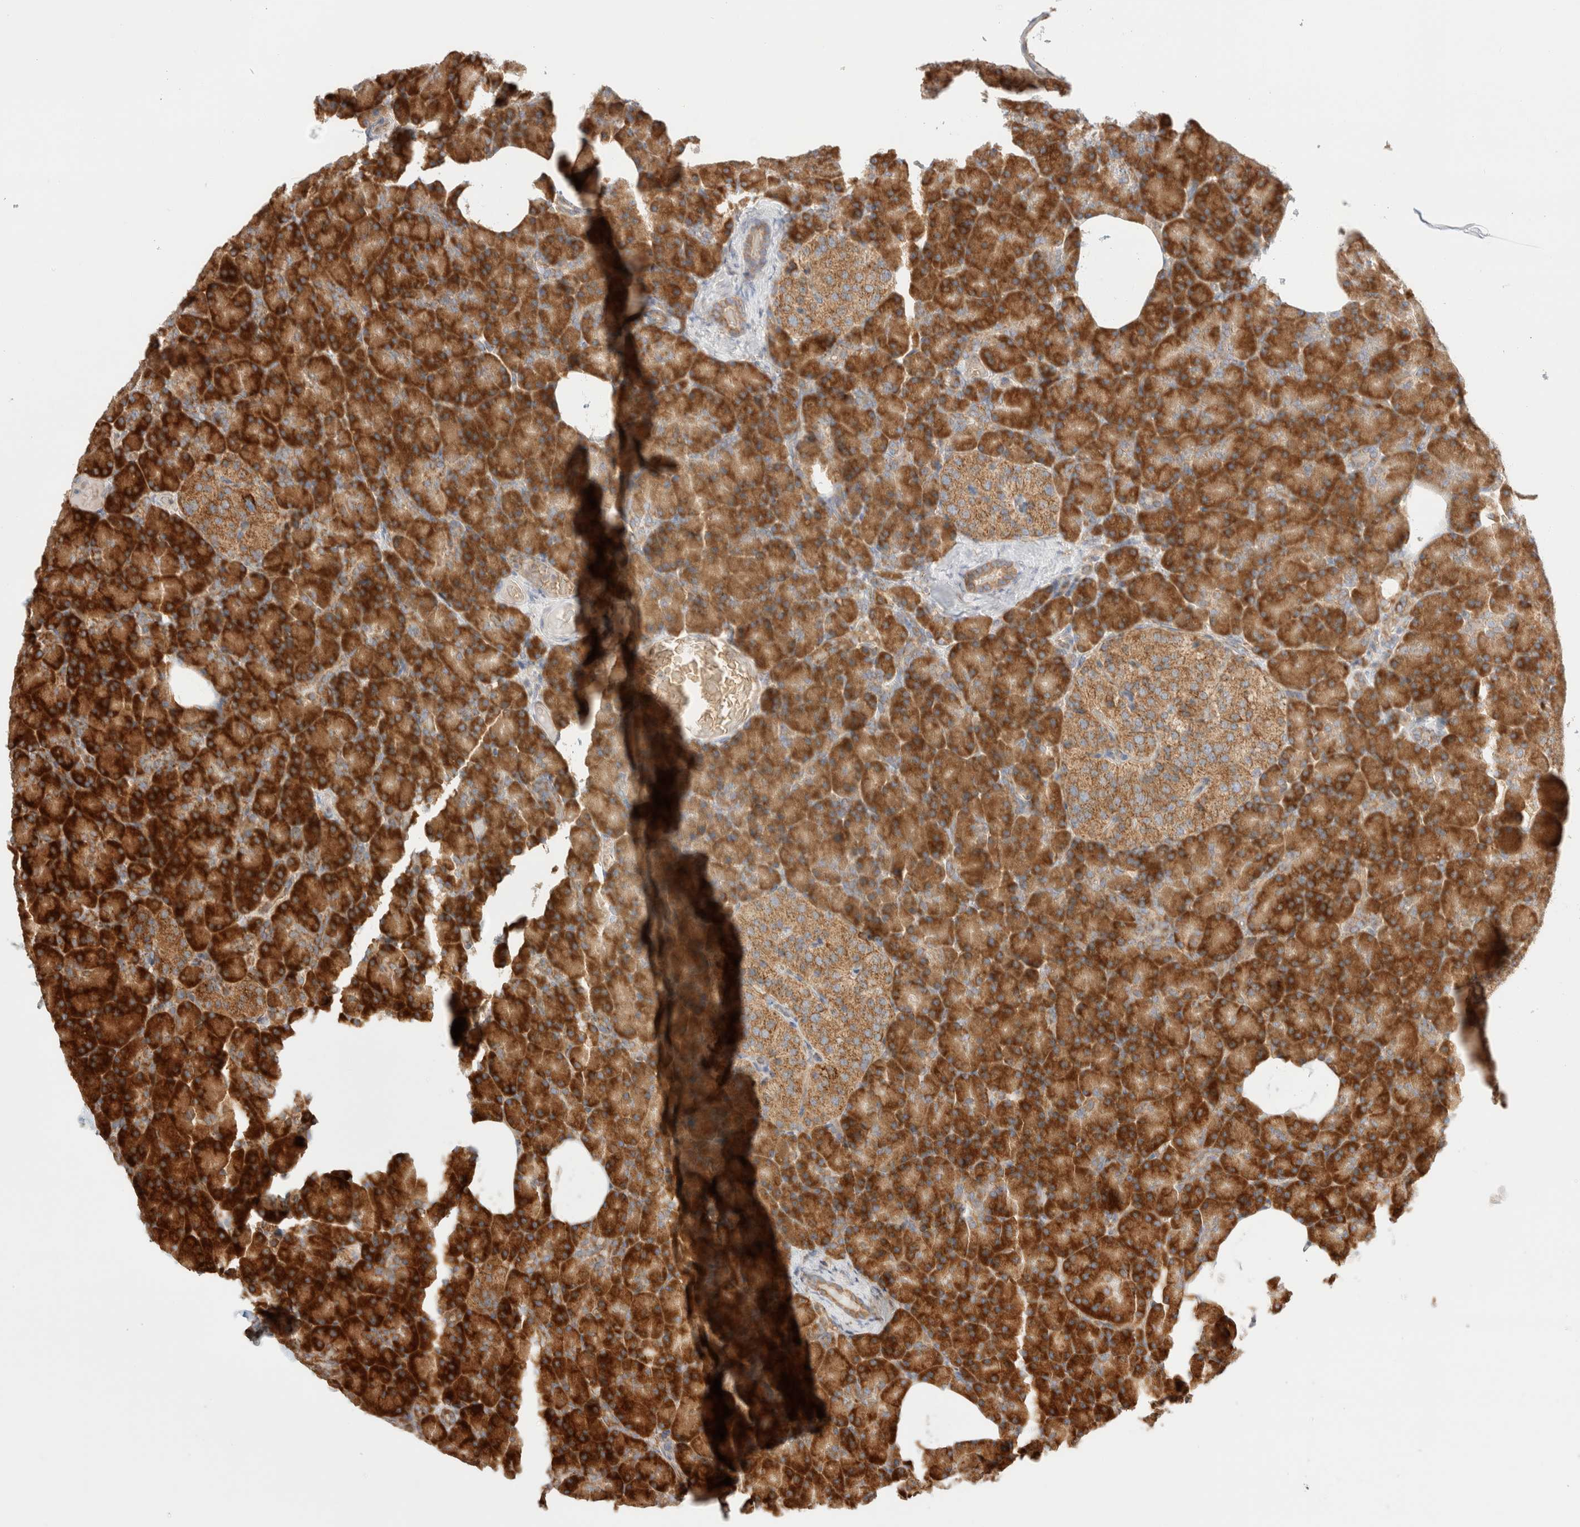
{"staining": {"intensity": "strong", "quantity": ">75%", "location": "cytoplasmic/membranous"}, "tissue": "pancreas", "cell_type": "Exocrine glandular cells", "image_type": "normal", "snomed": [{"axis": "morphology", "description": "Normal tissue, NOS"}, {"axis": "topography", "description": "Pancreas"}], "caption": "Strong cytoplasmic/membranous staining for a protein is seen in approximately >75% of exocrine glandular cells of benign pancreas using immunohistochemistry.", "gene": "UTS2B", "patient": {"sex": "female", "age": 43}}